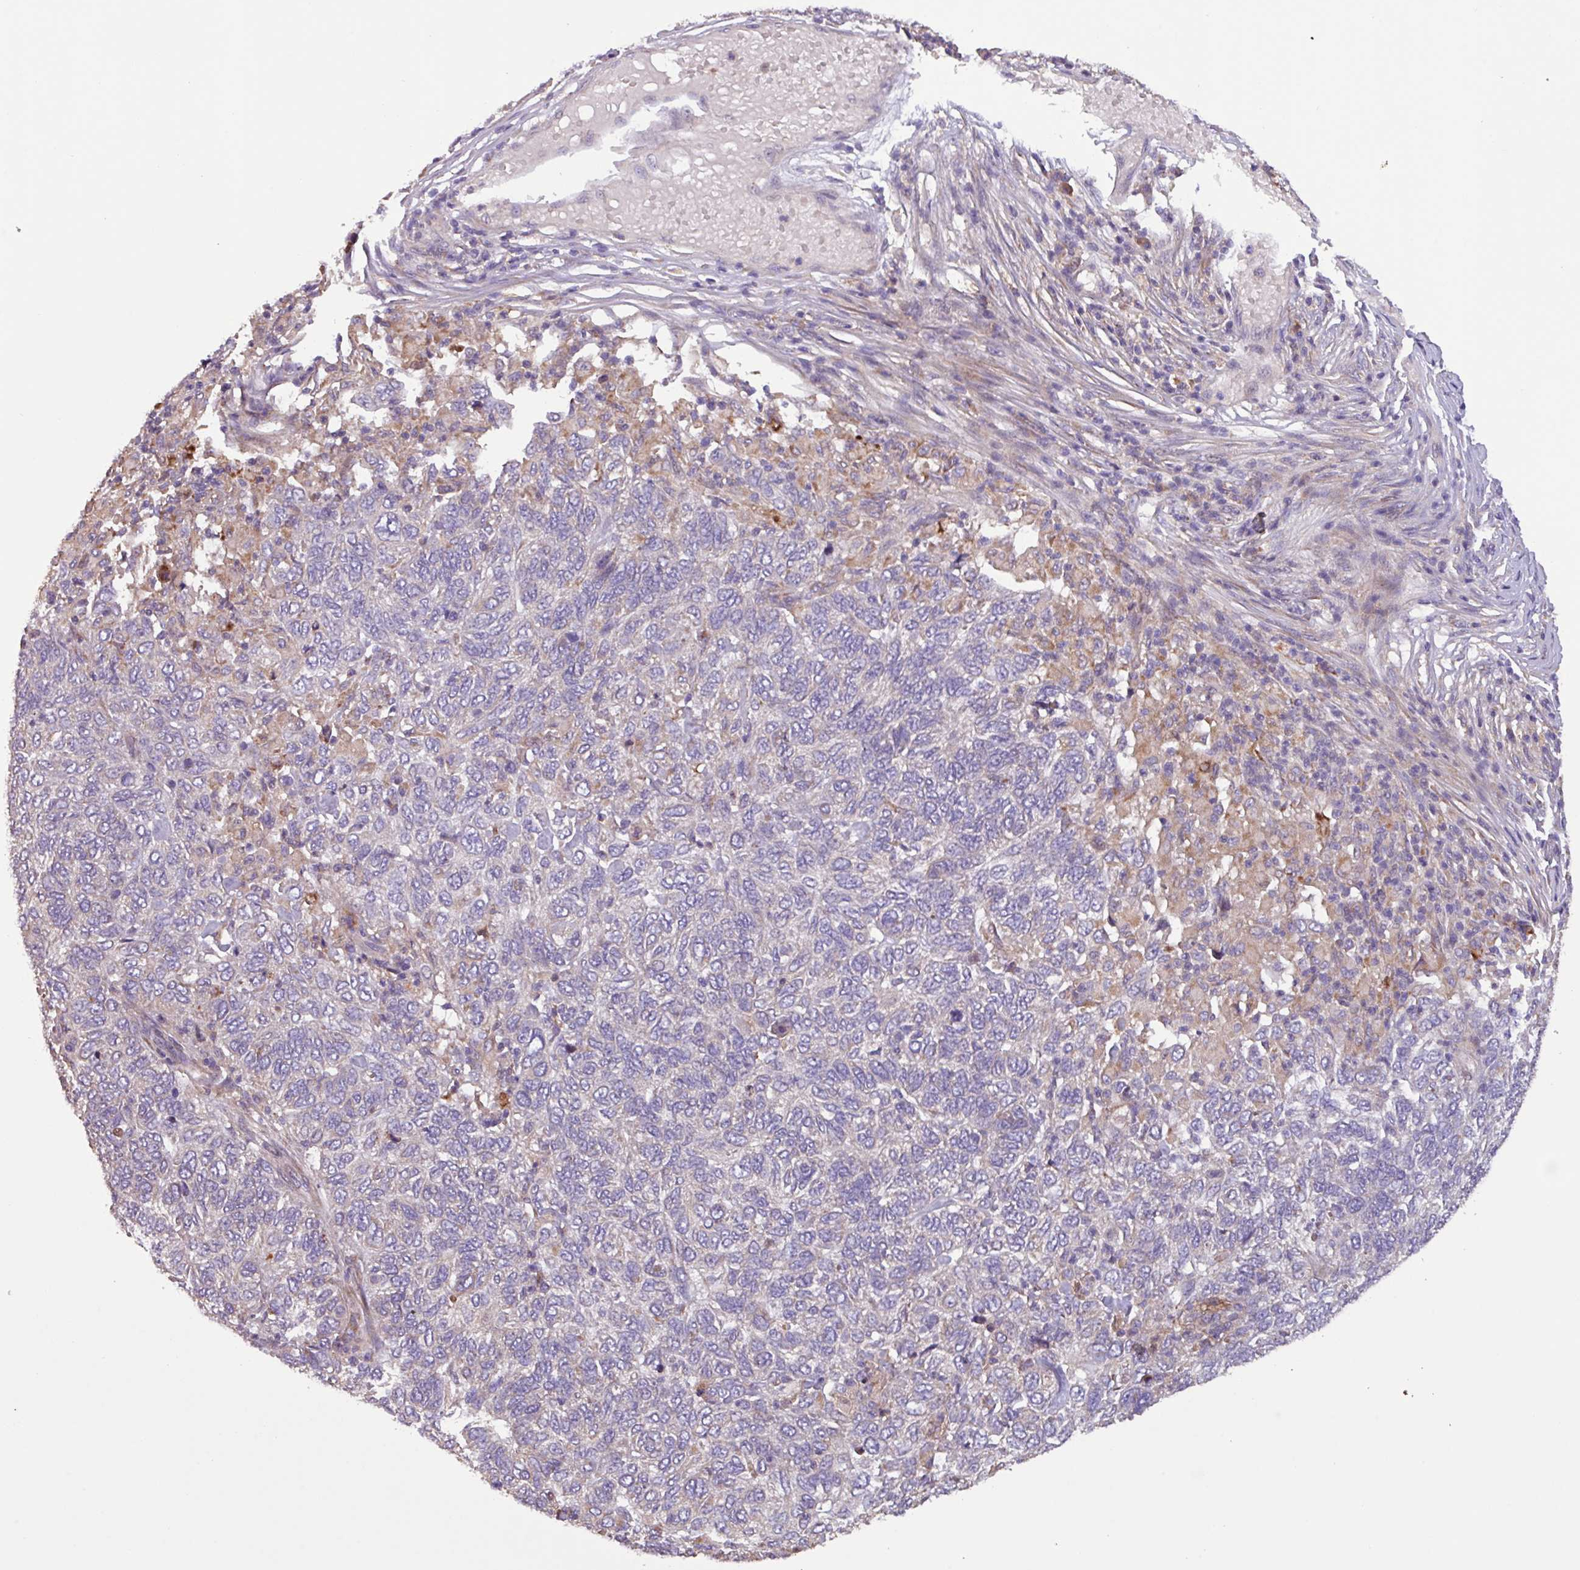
{"staining": {"intensity": "weak", "quantity": "<25%", "location": "cytoplasmic/membranous"}, "tissue": "skin cancer", "cell_type": "Tumor cells", "image_type": "cancer", "snomed": [{"axis": "morphology", "description": "Basal cell carcinoma"}, {"axis": "topography", "description": "Skin"}], "caption": "Skin cancer (basal cell carcinoma) stained for a protein using immunohistochemistry (IHC) shows no expression tumor cells.", "gene": "PTPRQ", "patient": {"sex": "female", "age": 65}}